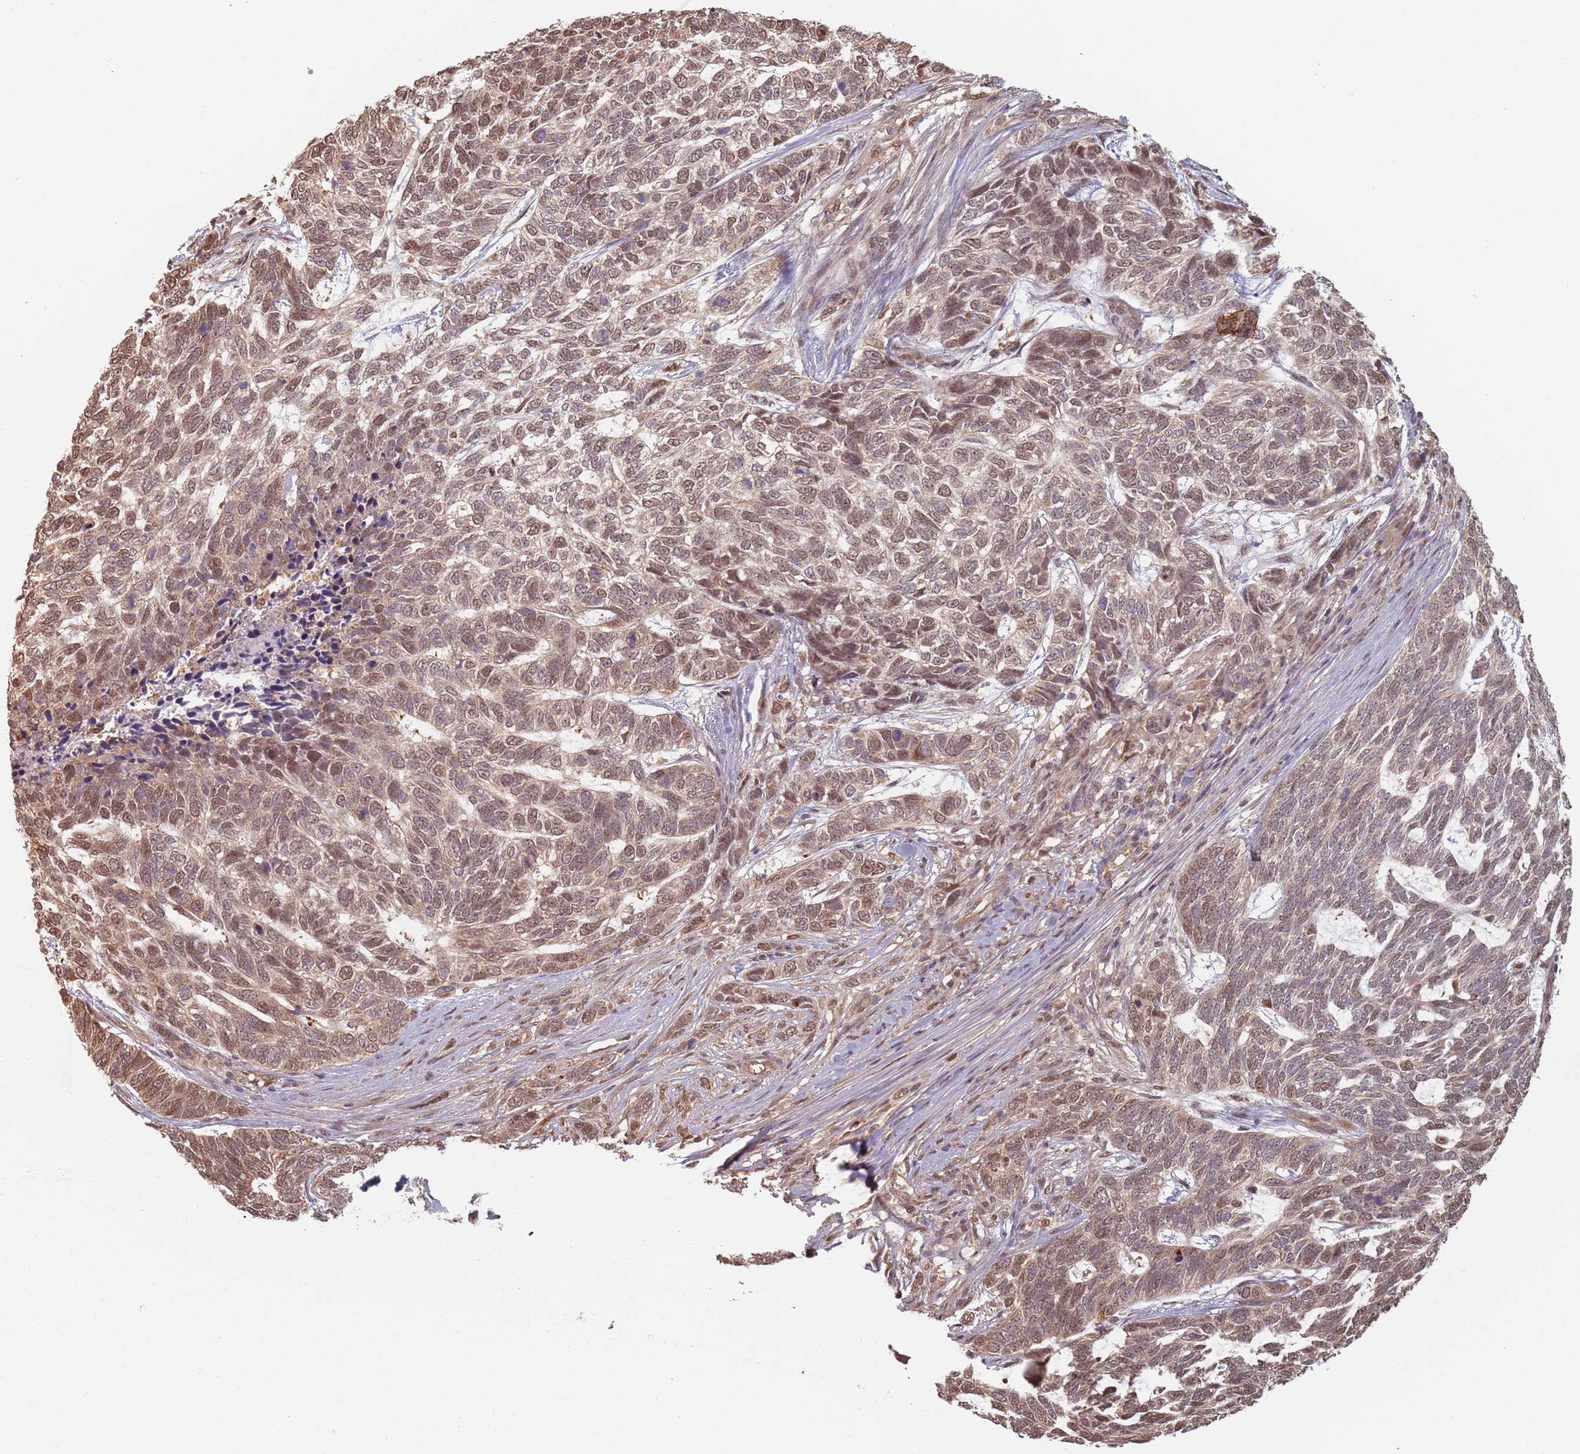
{"staining": {"intensity": "moderate", "quantity": ">75%", "location": "cytoplasmic/membranous,nuclear"}, "tissue": "skin cancer", "cell_type": "Tumor cells", "image_type": "cancer", "snomed": [{"axis": "morphology", "description": "Basal cell carcinoma"}, {"axis": "topography", "description": "Skin"}], "caption": "Immunohistochemical staining of human skin cancer (basal cell carcinoma) reveals moderate cytoplasmic/membranous and nuclear protein positivity in approximately >75% of tumor cells. (Stains: DAB (3,3'-diaminobenzidine) in brown, nuclei in blue, Microscopy: brightfield microscopy at high magnification).", "gene": "PLSCR5", "patient": {"sex": "female", "age": 65}}